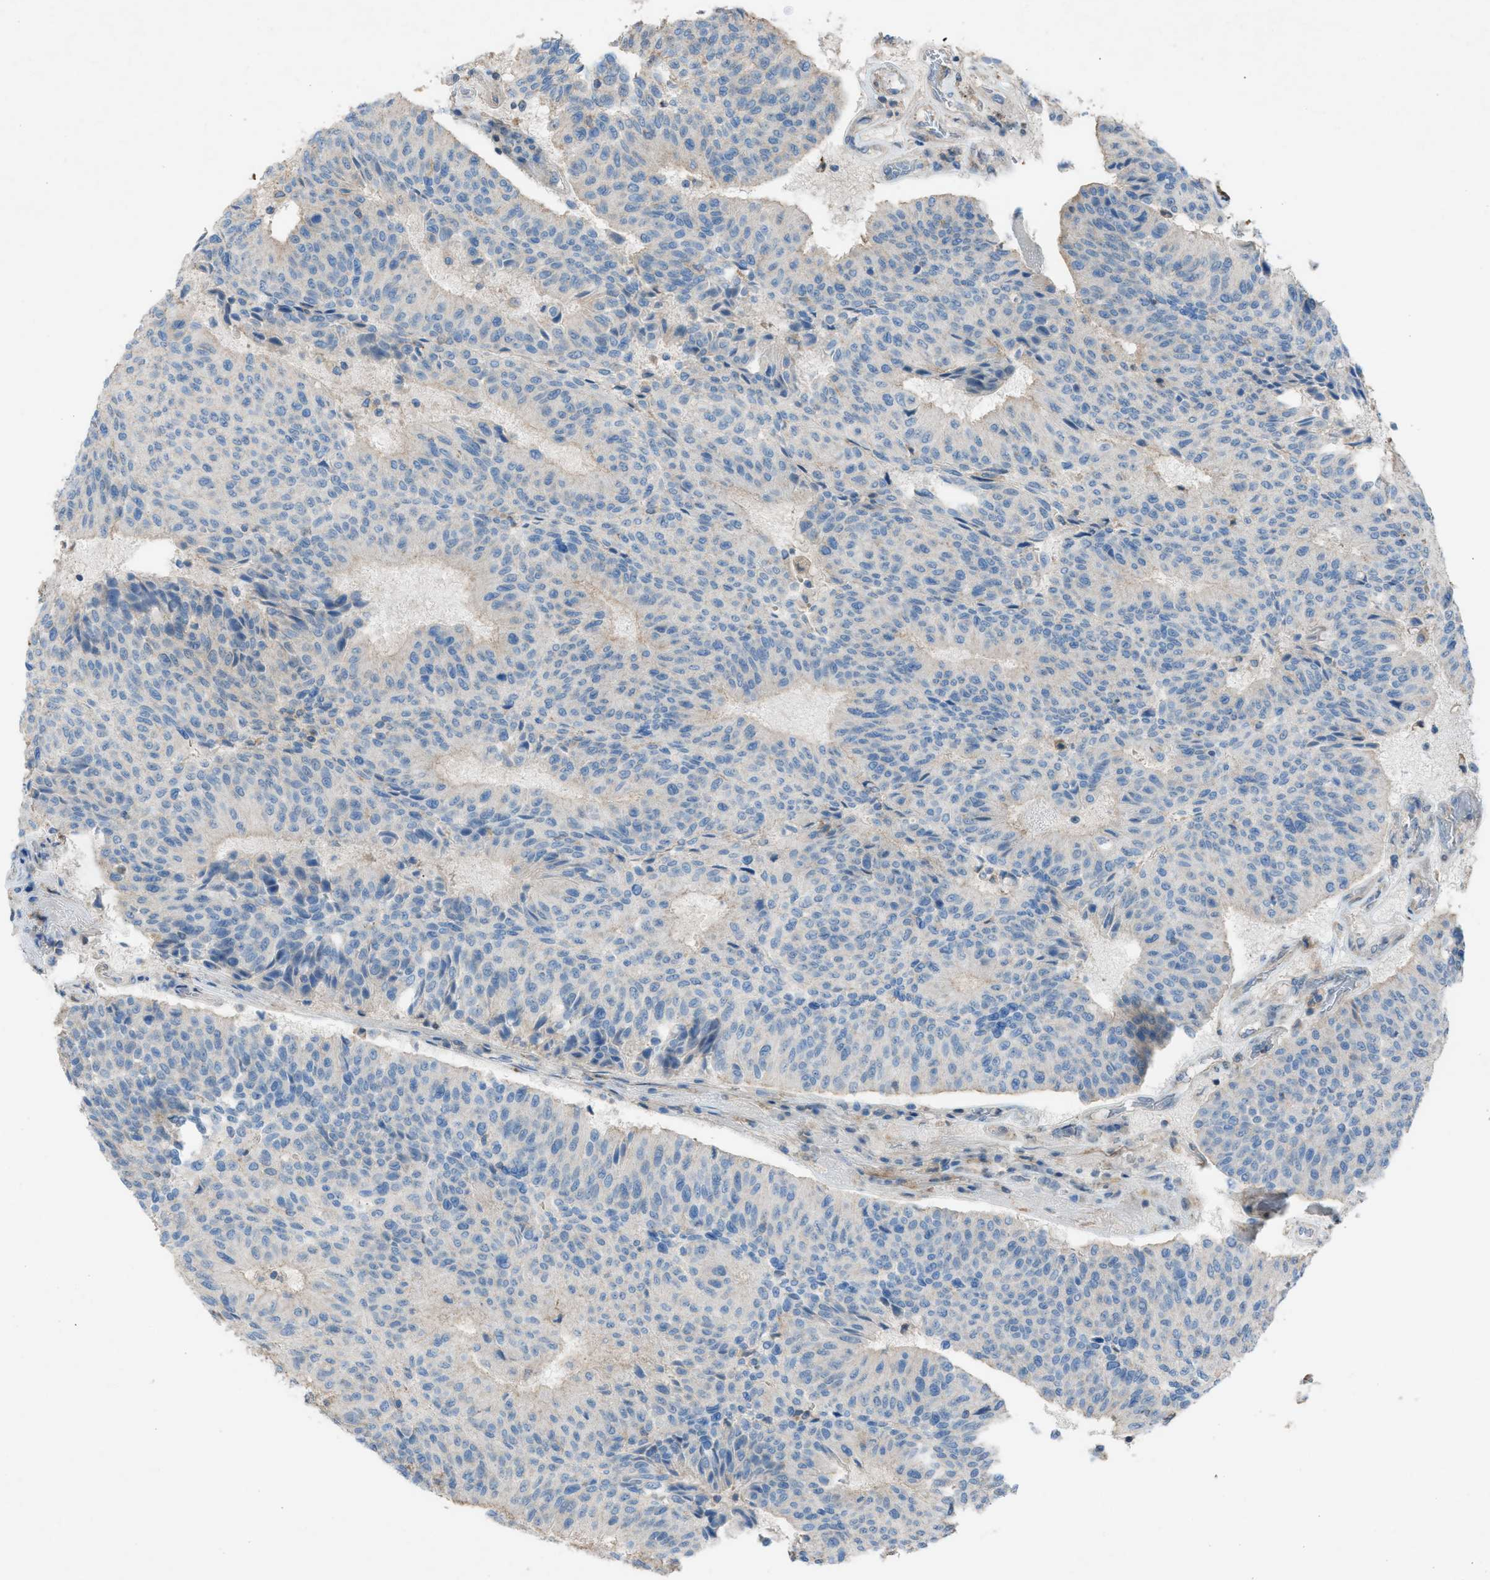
{"staining": {"intensity": "negative", "quantity": "none", "location": "none"}, "tissue": "urothelial cancer", "cell_type": "Tumor cells", "image_type": "cancer", "snomed": [{"axis": "morphology", "description": "Urothelial carcinoma, High grade"}, {"axis": "topography", "description": "Urinary bladder"}], "caption": "The image exhibits no staining of tumor cells in urothelial cancer.", "gene": "NCK2", "patient": {"sex": "male", "age": 66}}